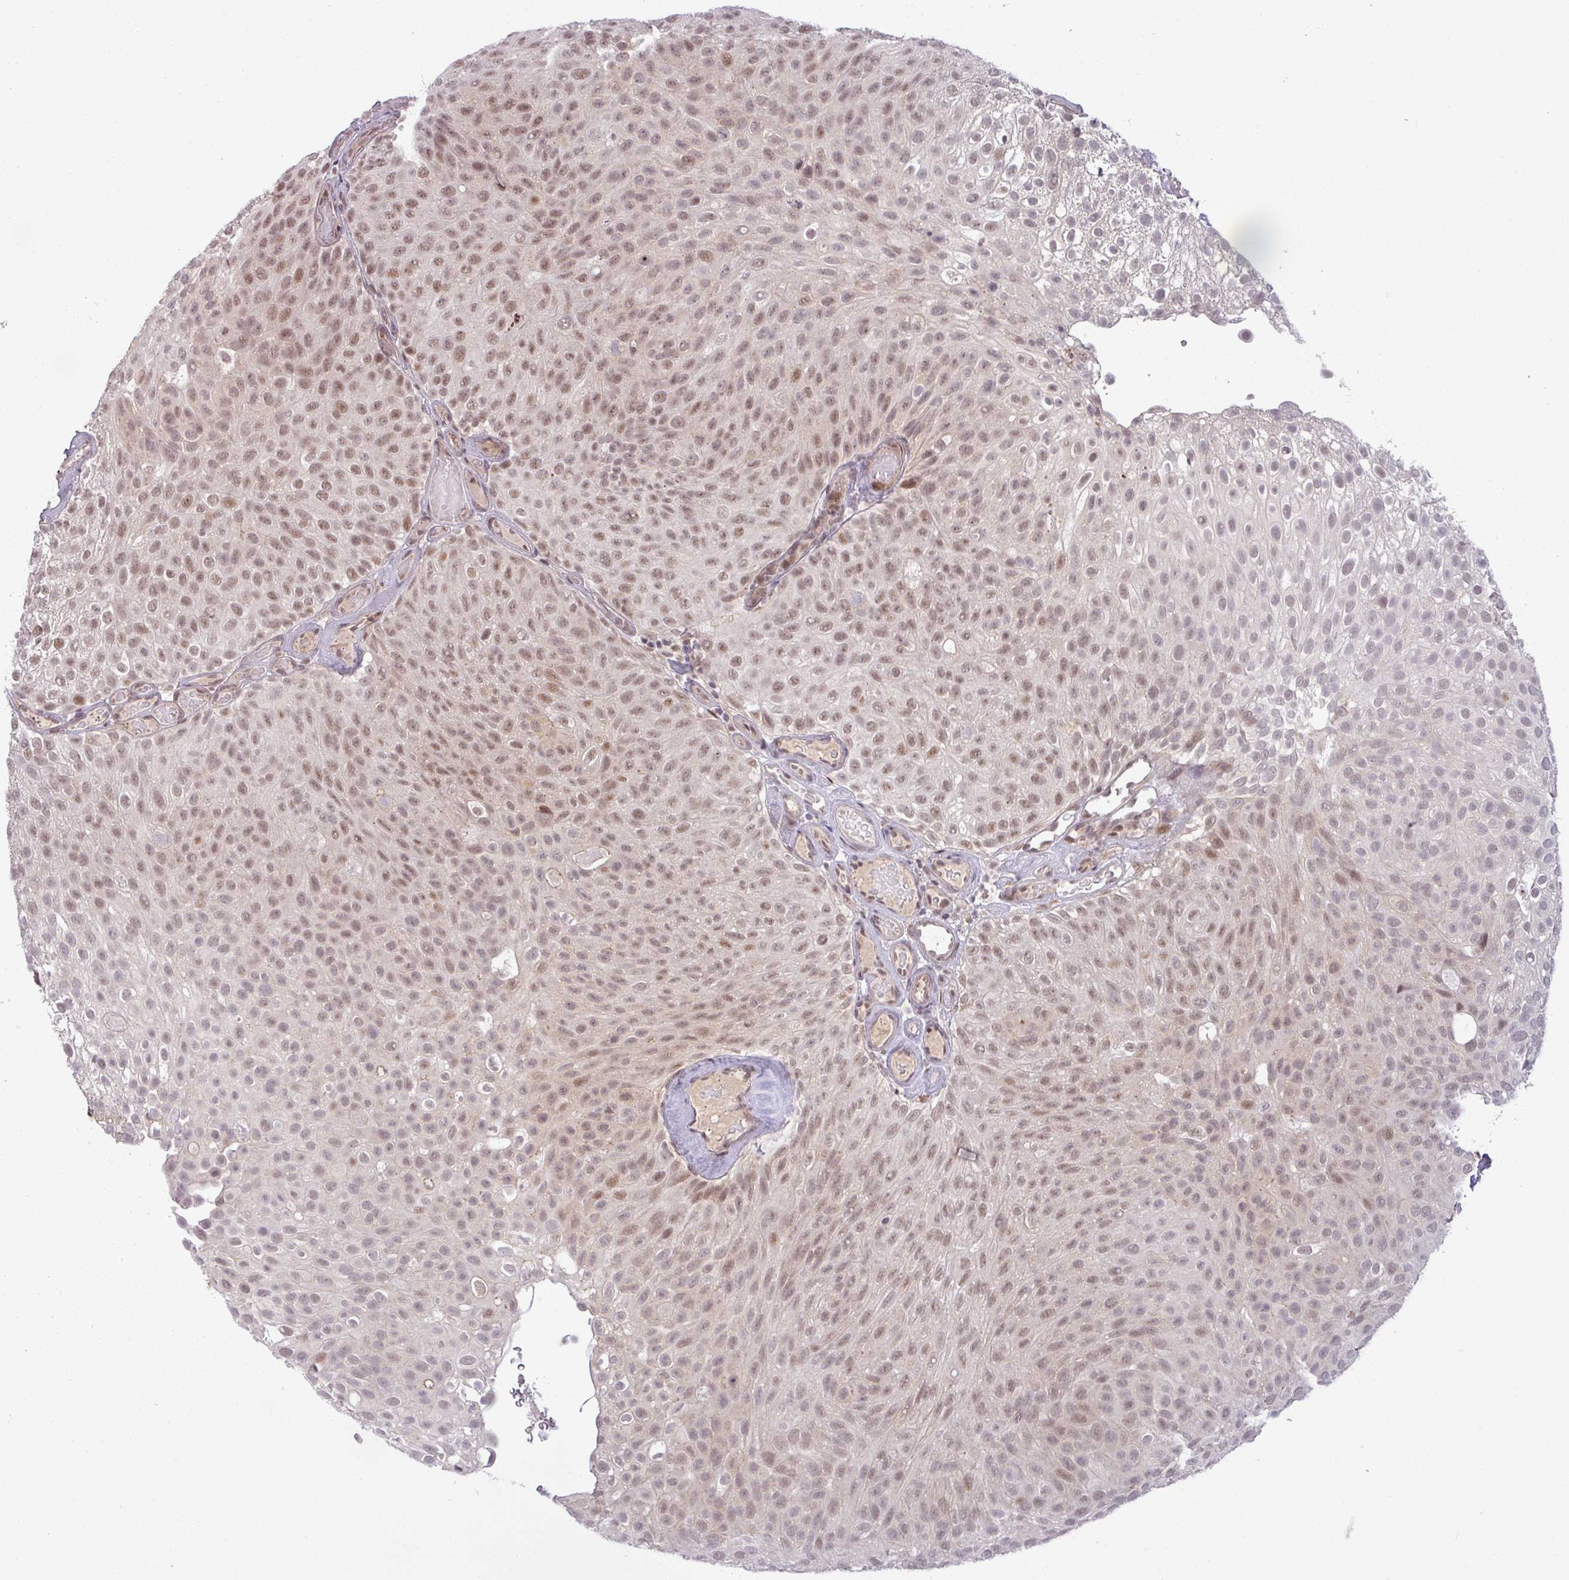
{"staining": {"intensity": "moderate", "quantity": "25%-75%", "location": "nuclear"}, "tissue": "urothelial cancer", "cell_type": "Tumor cells", "image_type": "cancer", "snomed": [{"axis": "morphology", "description": "Urothelial carcinoma, Low grade"}, {"axis": "topography", "description": "Urinary bladder"}], "caption": "Immunohistochemical staining of urothelial cancer demonstrates medium levels of moderate nuclear positivity in approximately 25%-75% of tumor cells. The protein is stained brown, and the nuclei are stained in blue (DAB IHC with brightfield microscopy, high magnification).", "gene": "PTPN20", "patient": {"sex": "male", "age": 78}}